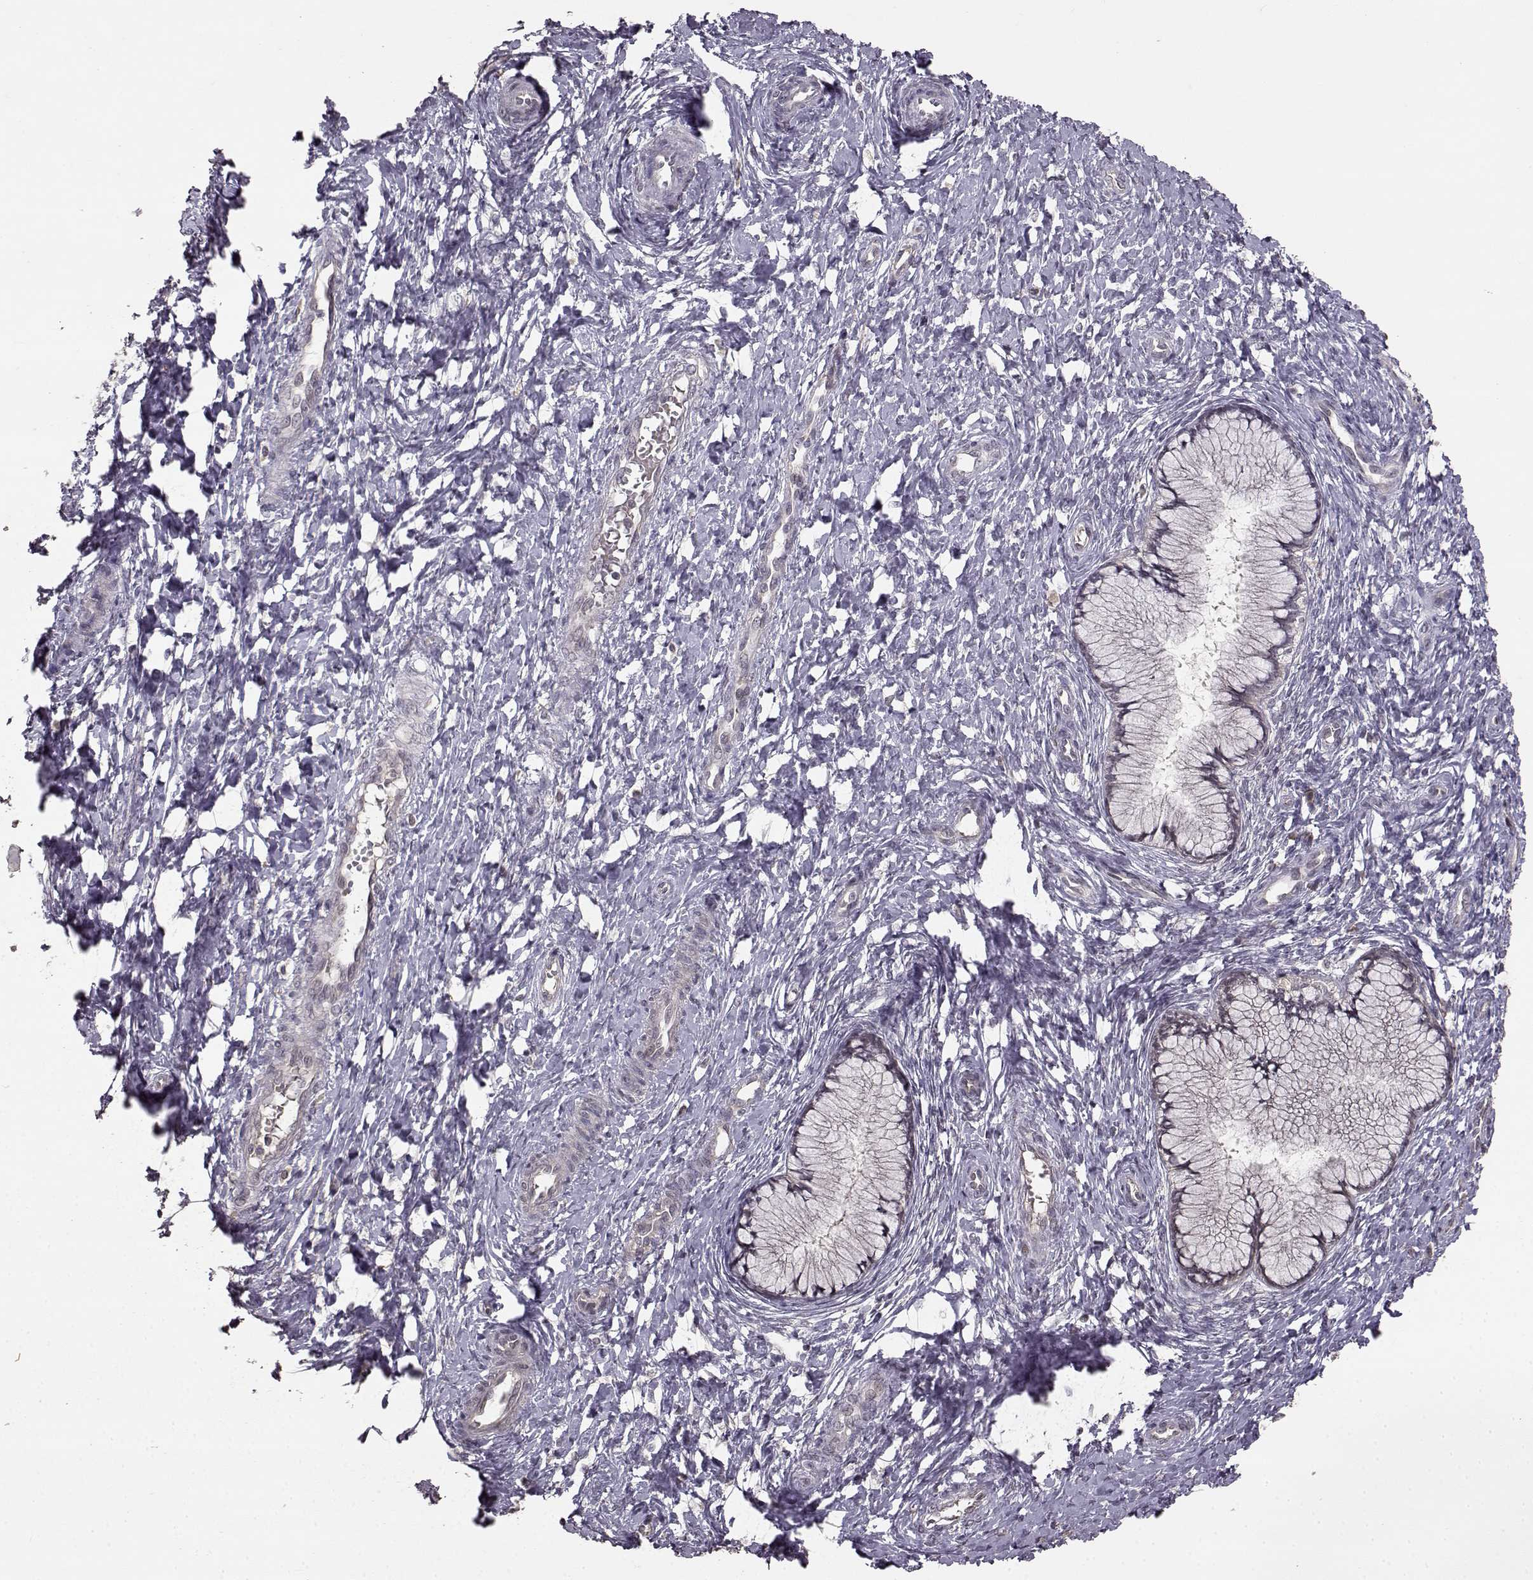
{"staining": {"intensity": "negative", "quantity": "none", "location": "none"}, "tissue": "cervix", "cell_type": "Glandular cells", "image_type": "normal", "snomed": [{"axis": "morphology", "description": "Normal tissue, NOS"}, {"axis": "topography", "description": "Cervix"}], "caption": "Human cervix stained for a protein using immunohistochemistry reveals no staining in glandular cells.", "gene": "NTRK2", "patient": {"sex": "female", "age": 37}}